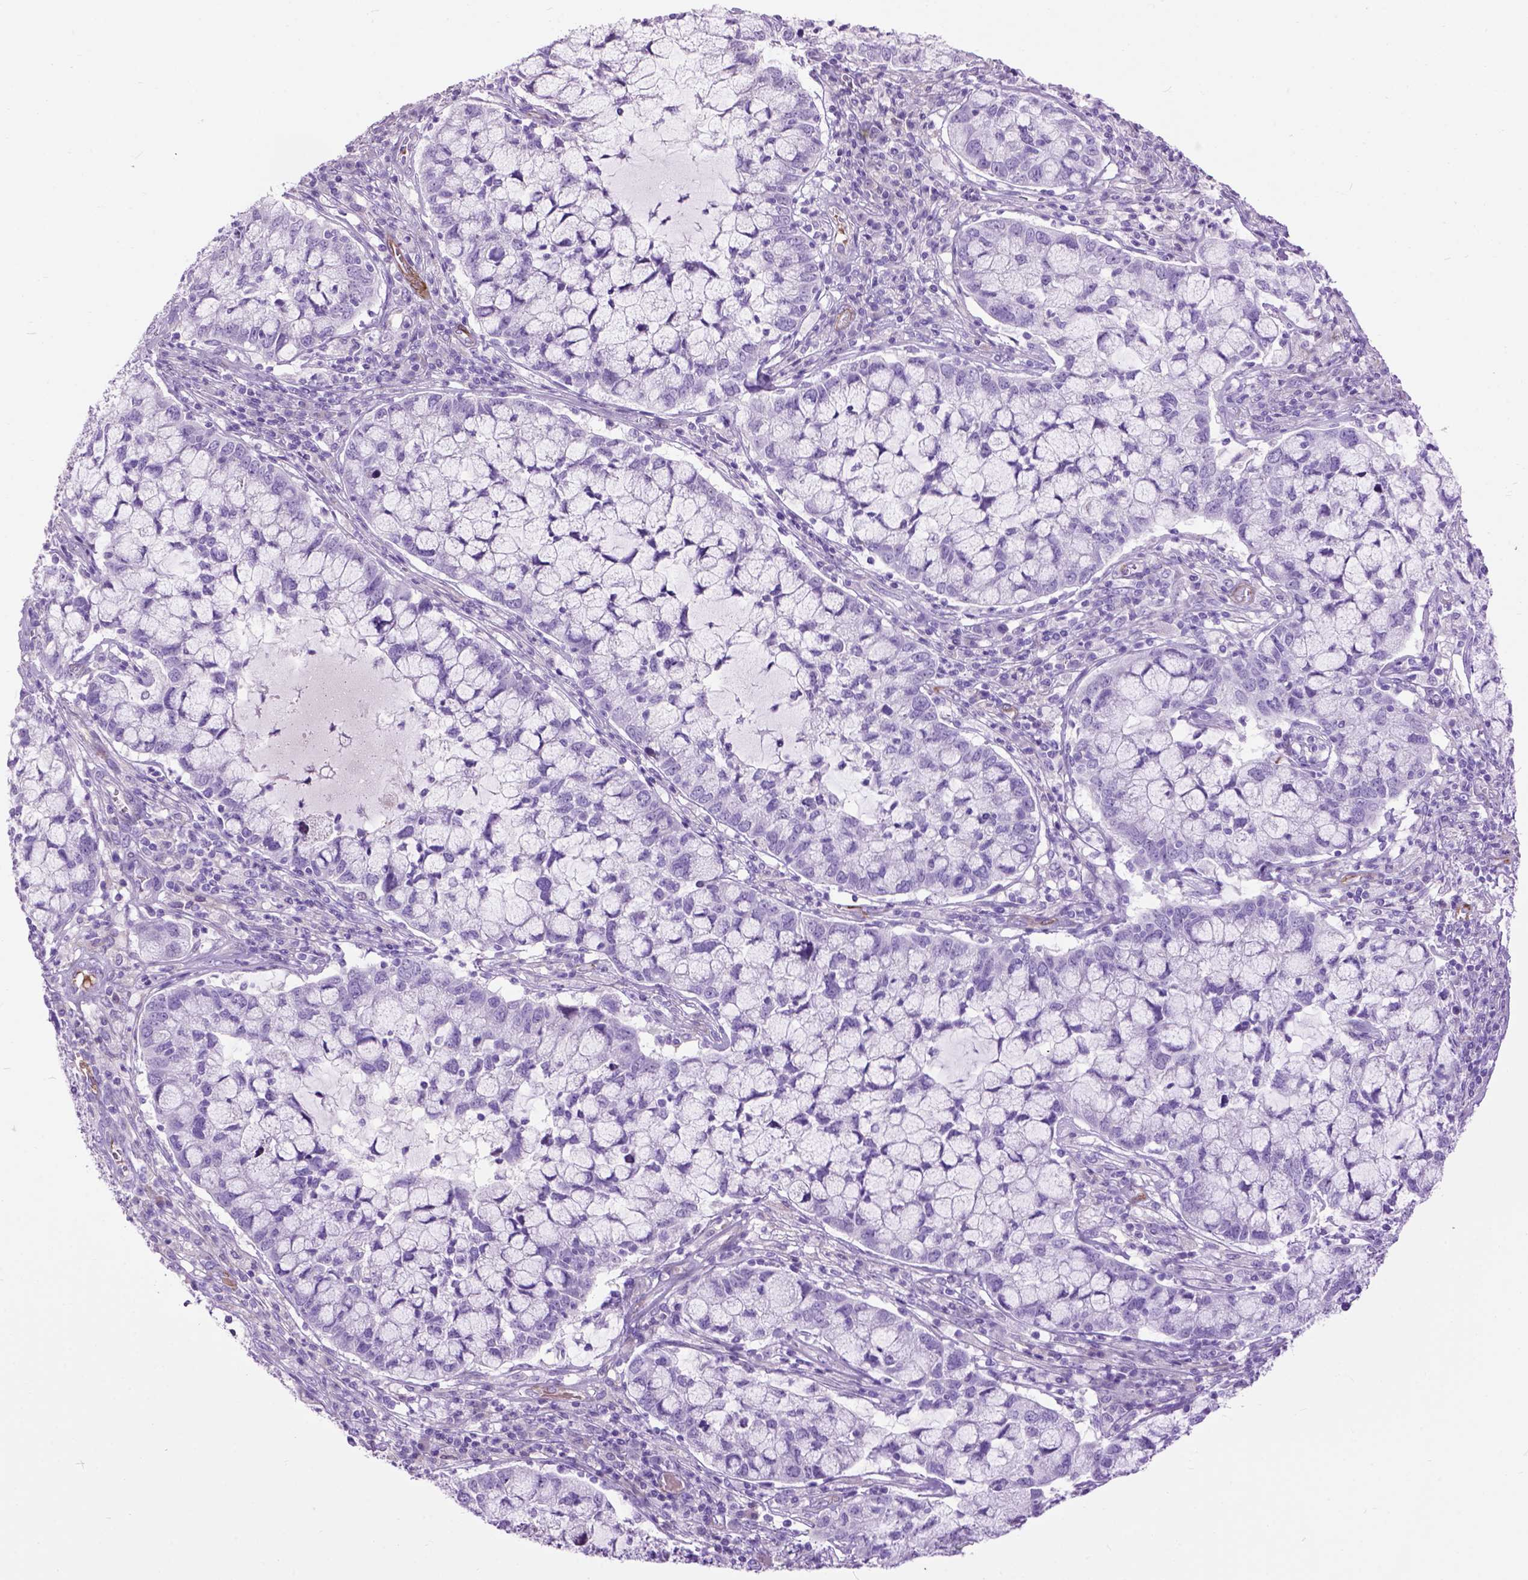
{"staining": {"intensity": "negative", "quantity": "none", "location": "none"}, "tissue": "cervical cancer", "cell_type": "Tumor cells", "image_type": "cancer", "snomed": [{"axis": "morphology", "description": "Adenocarcinoma, NOS"}, {"axis": "topography", "description": "Cervix"}], "caption": "Immunohistochemical staining of cervical cancer displays no significant staining in tumor cells. (Stains: DAB immunohistochemistry with hematoxylin counter stain, Microscopy: brightfield microscopy at high magnification).", "gene": "MAPT", "patient": {"sex": "female", "age": 40}}